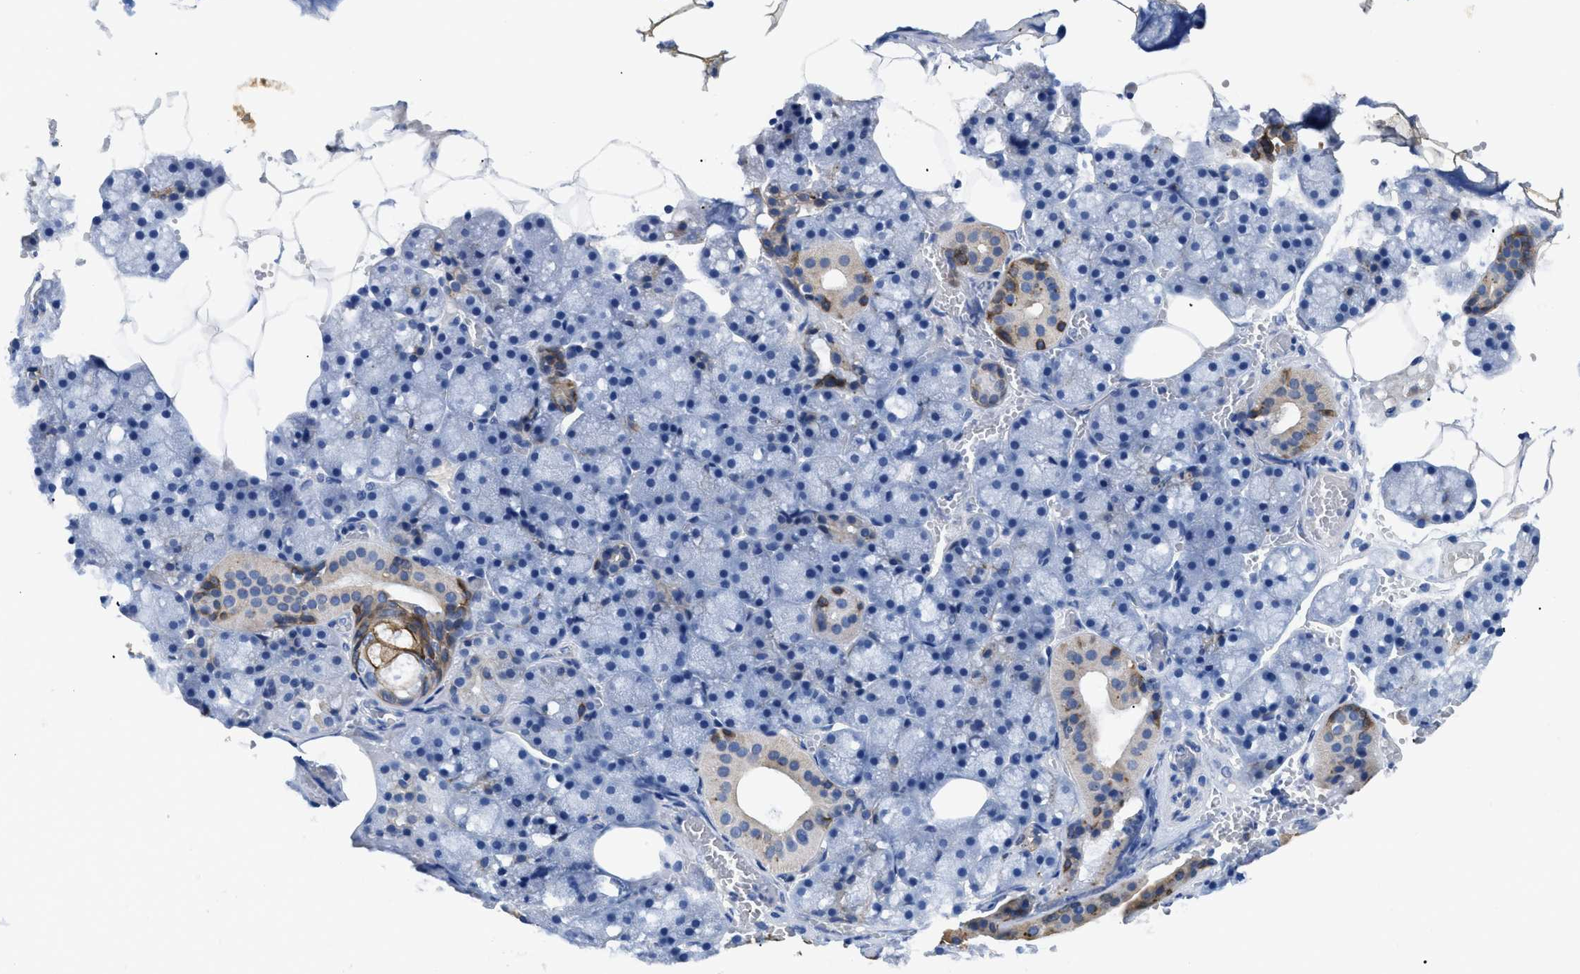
{"staining": {"intensity": "strong", "quantity": "<25%", "location": "cytoplasmic/membranous"}, "tissue": "salivary gland", "cell_type": "Glandular cells", "image_type": "normal", "snomed": [{"axis": "morphology", "description": "Normal tissue, NOS"}, {"axis": "topography", "description": "Salivary gland"}], "caption": "IHC of benign human salivary gland reveals medium levels of strong cytoplasmic/membranous staining in about <25% of glandular cells. The protein of interest is stained brown, and the nuclei are stained in blue (DAB IHC with brightfield microscopy, high magnification).", "gene": "TMEM68", "patient": {"sex": "male", "age": 62}}